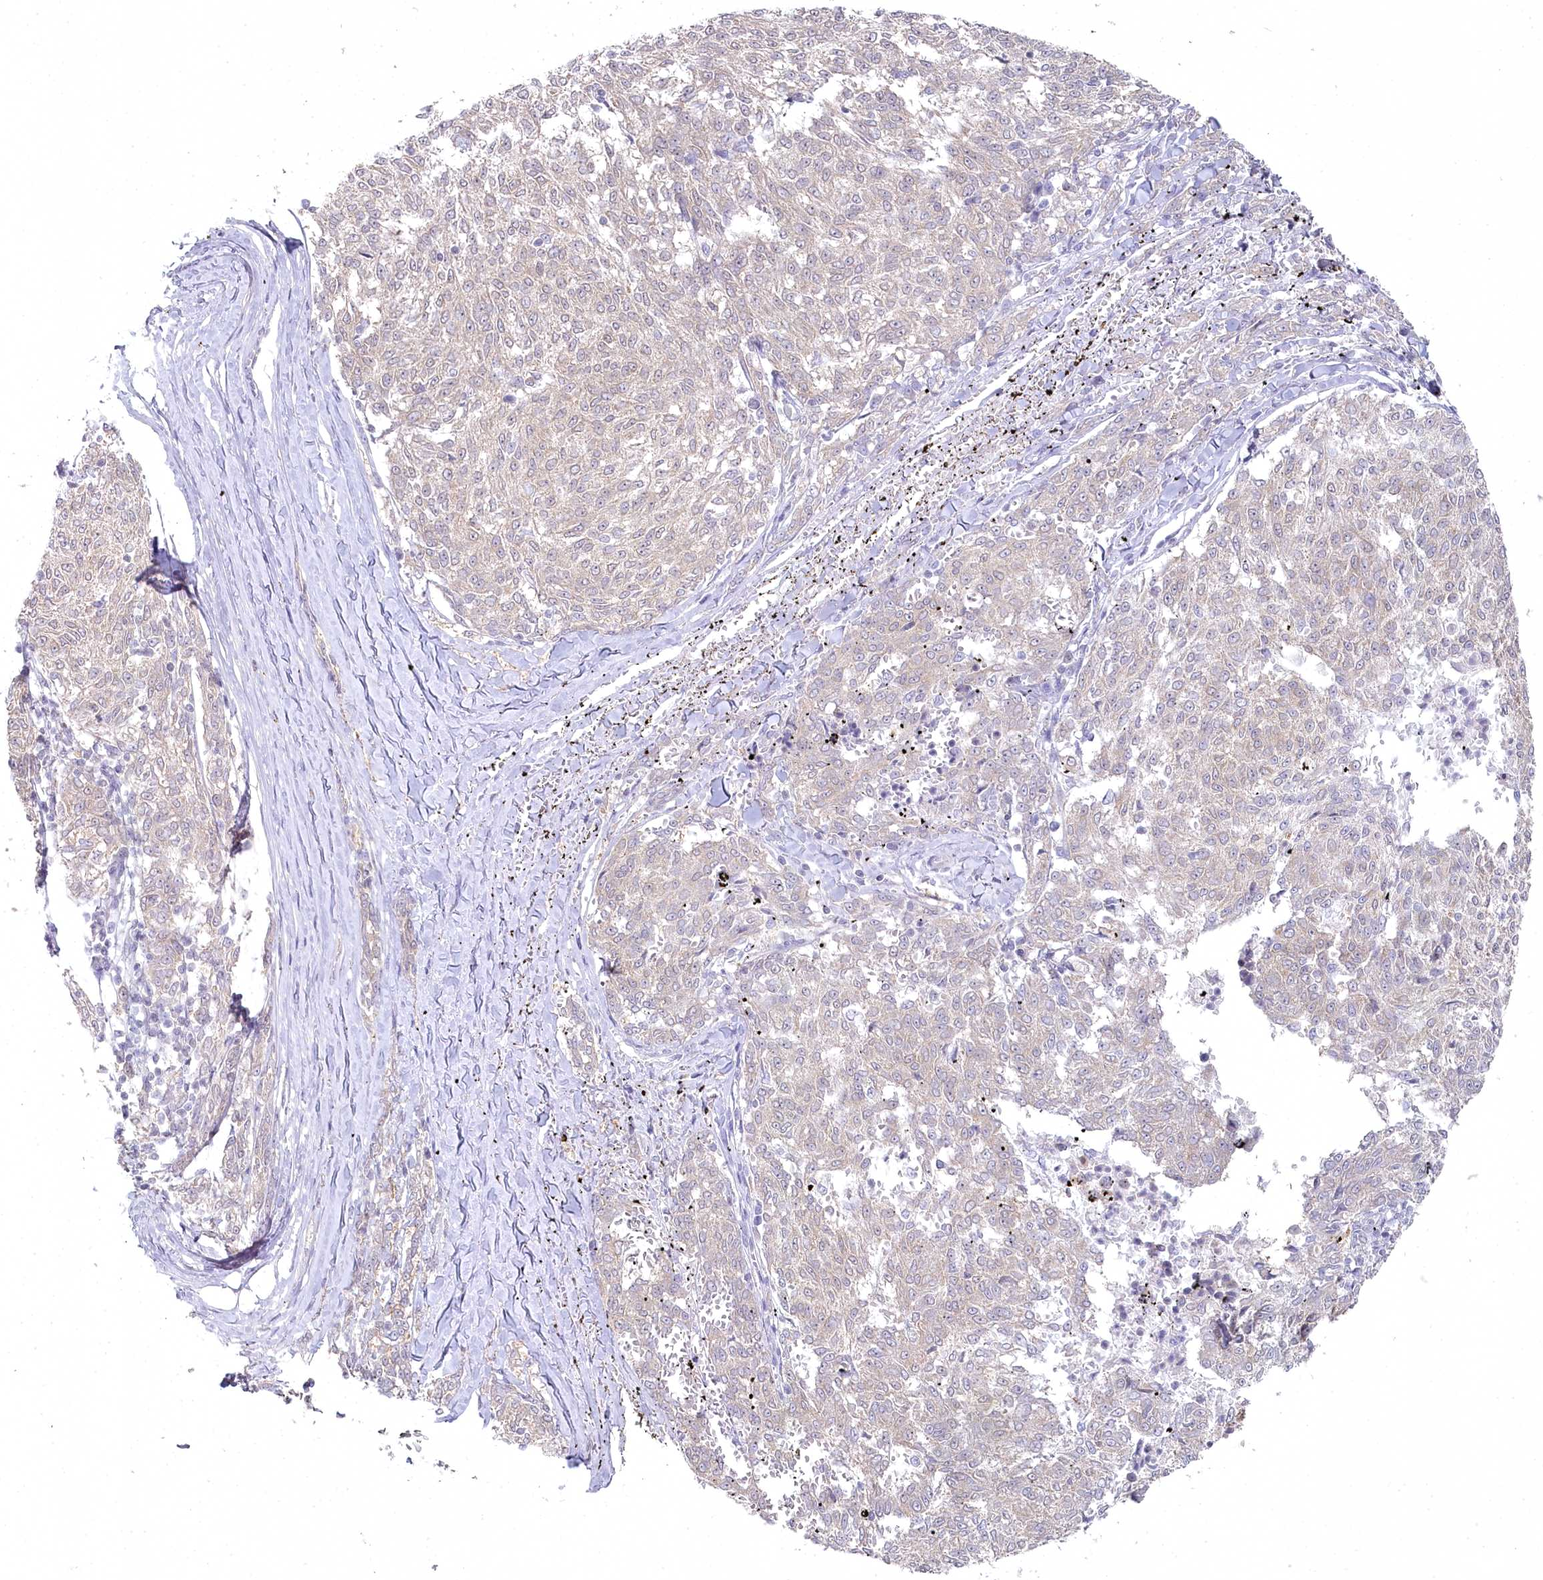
{"staining": {"intensity": "negative", "quantity": "none", "location": "none"}, "tissue": "melanoma", "cell_type": "Tumor cells", "image_type": "cancer", "snomed": [{"axis": "morphology", "description": "Malignant melanoma, NOS"}, {"axis": "topography", "description": "Skin"}], "caption": "The image exhibits no staining of tumor cells in malignant melanoma.", "gene": "AAMDC", "patient": {"sex": "female", "age": 72}}